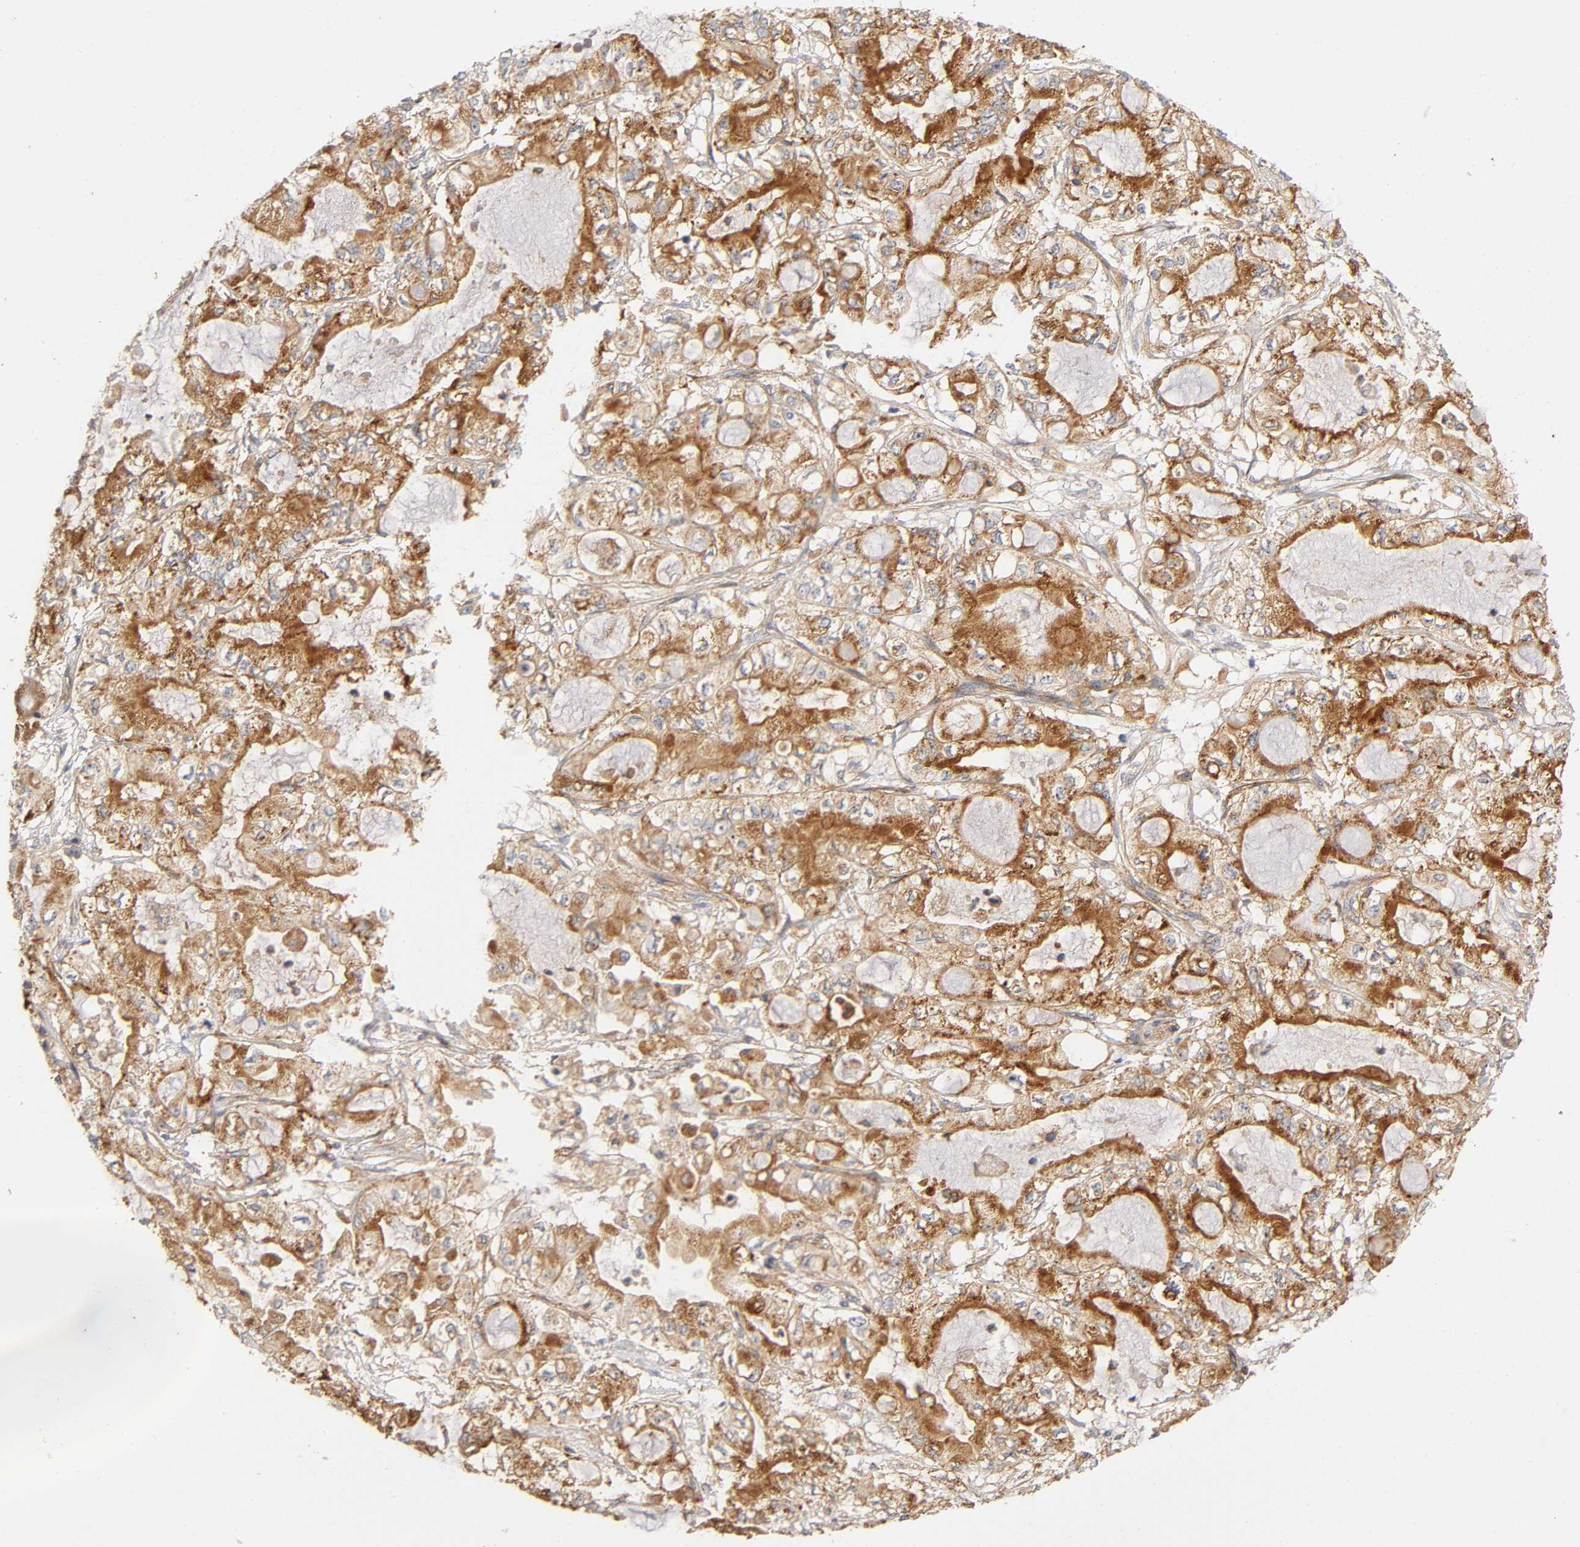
{"staining": {"intensity": "moderate", "quantity": ">75%", "location": "cytoplasmic/membranous"}, "tissue": "pancreatic cancer", "cell_type": "Tumor cells", "image_type": "cancer", "snomed": [{"axis": "morphology", "description": "Adenocarcinoma, NOS"}, {"axis": "topography", "description": "Pancreas"}], "caption": "IHC micrograph of pancreatic cancer (adenocarcinoma) stained for a protein (brown), which demonstrates medium levels of moderate cytoplasmic/membranous positivity in about >75% of tumor cells.", "gene": "PLD1", "patient": {"sex": "male", "age": 79}}